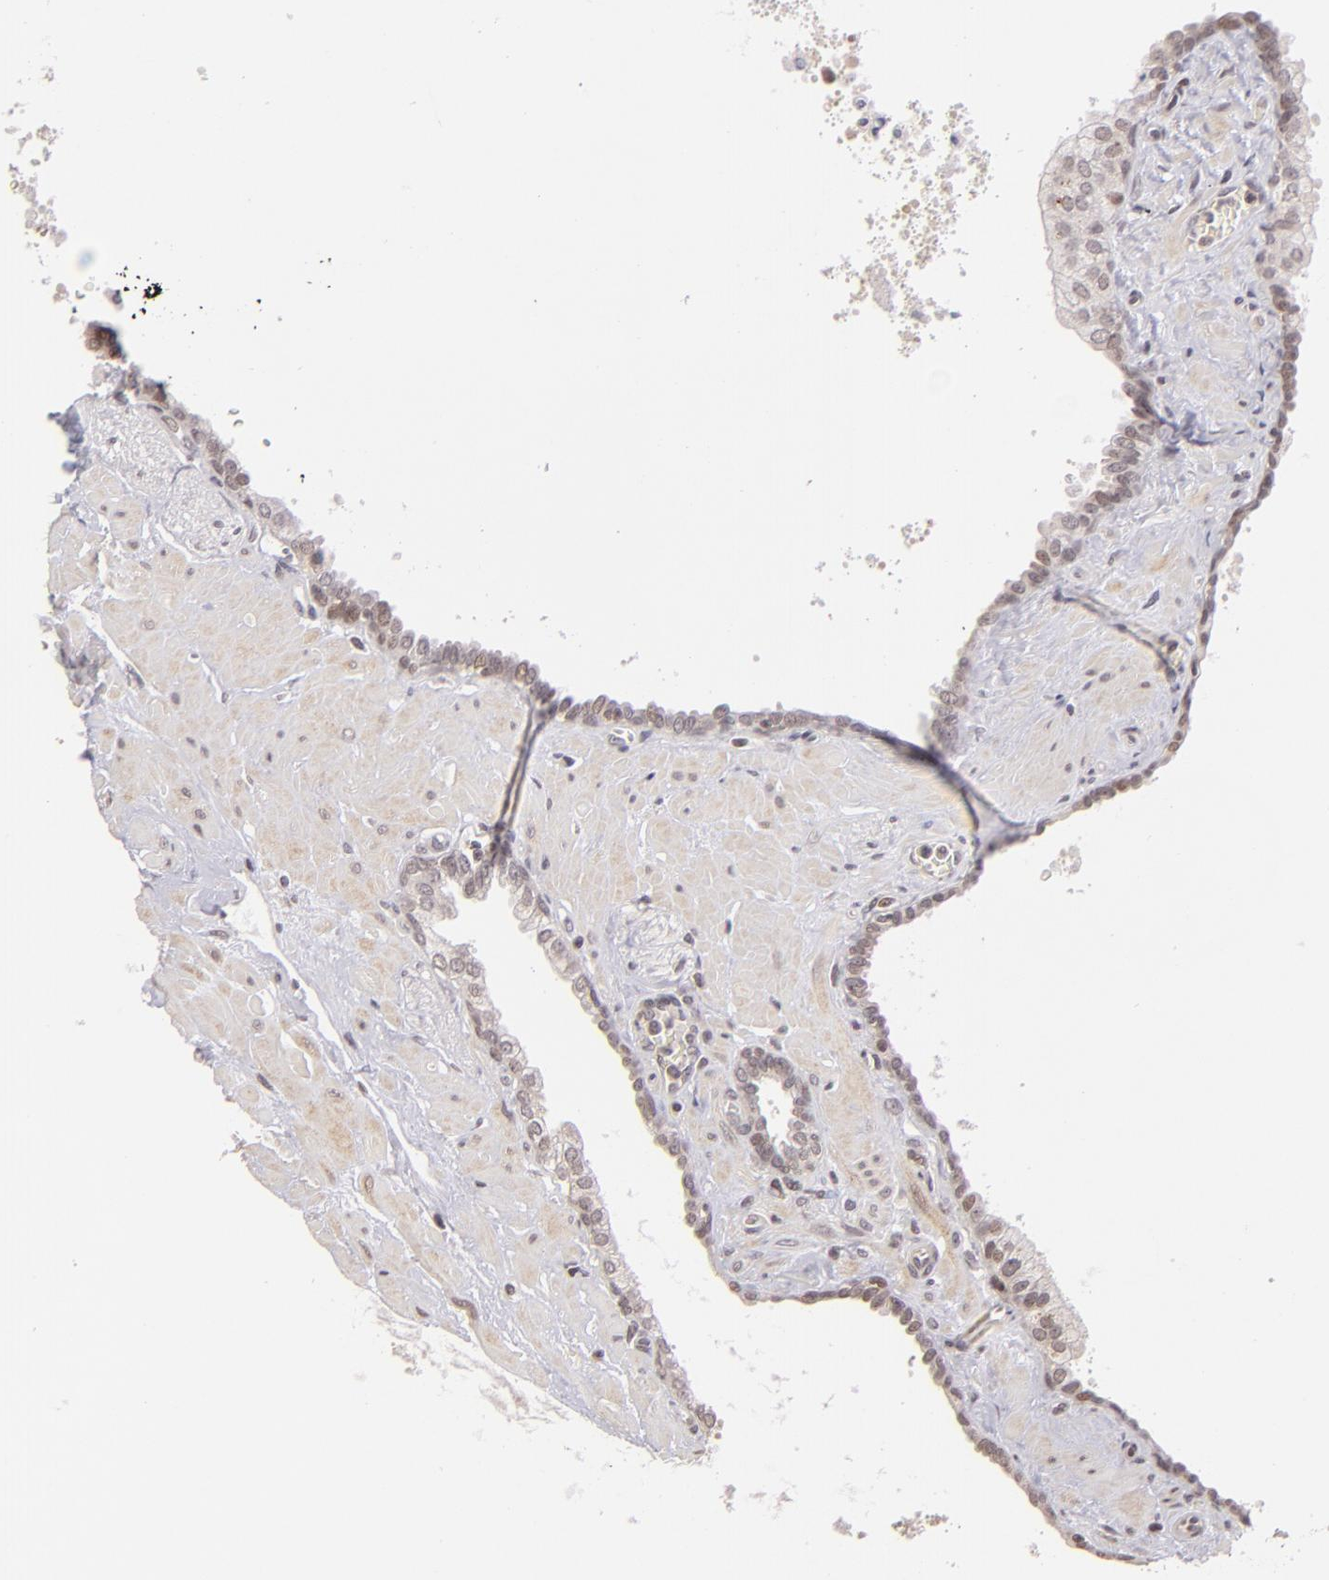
{"staining": {"intensity": "weak", "quantity": "<25%", "location": "nuclear"}, "tissue": "prostate", "cell_type": "Glandular cells", "image_type": "normal", "snomed": [{"axis": "morphology", "description": "Normal tissue, NOS"}, {"axis": "topography", "description": "Prostate"}], "caption": "IHC histopathology image of benign prostate stained for a protein (brown), which exhibits no staining in glandular cells.", "gene": "RARB", "patient": {"sex": "male", "age": 60}}